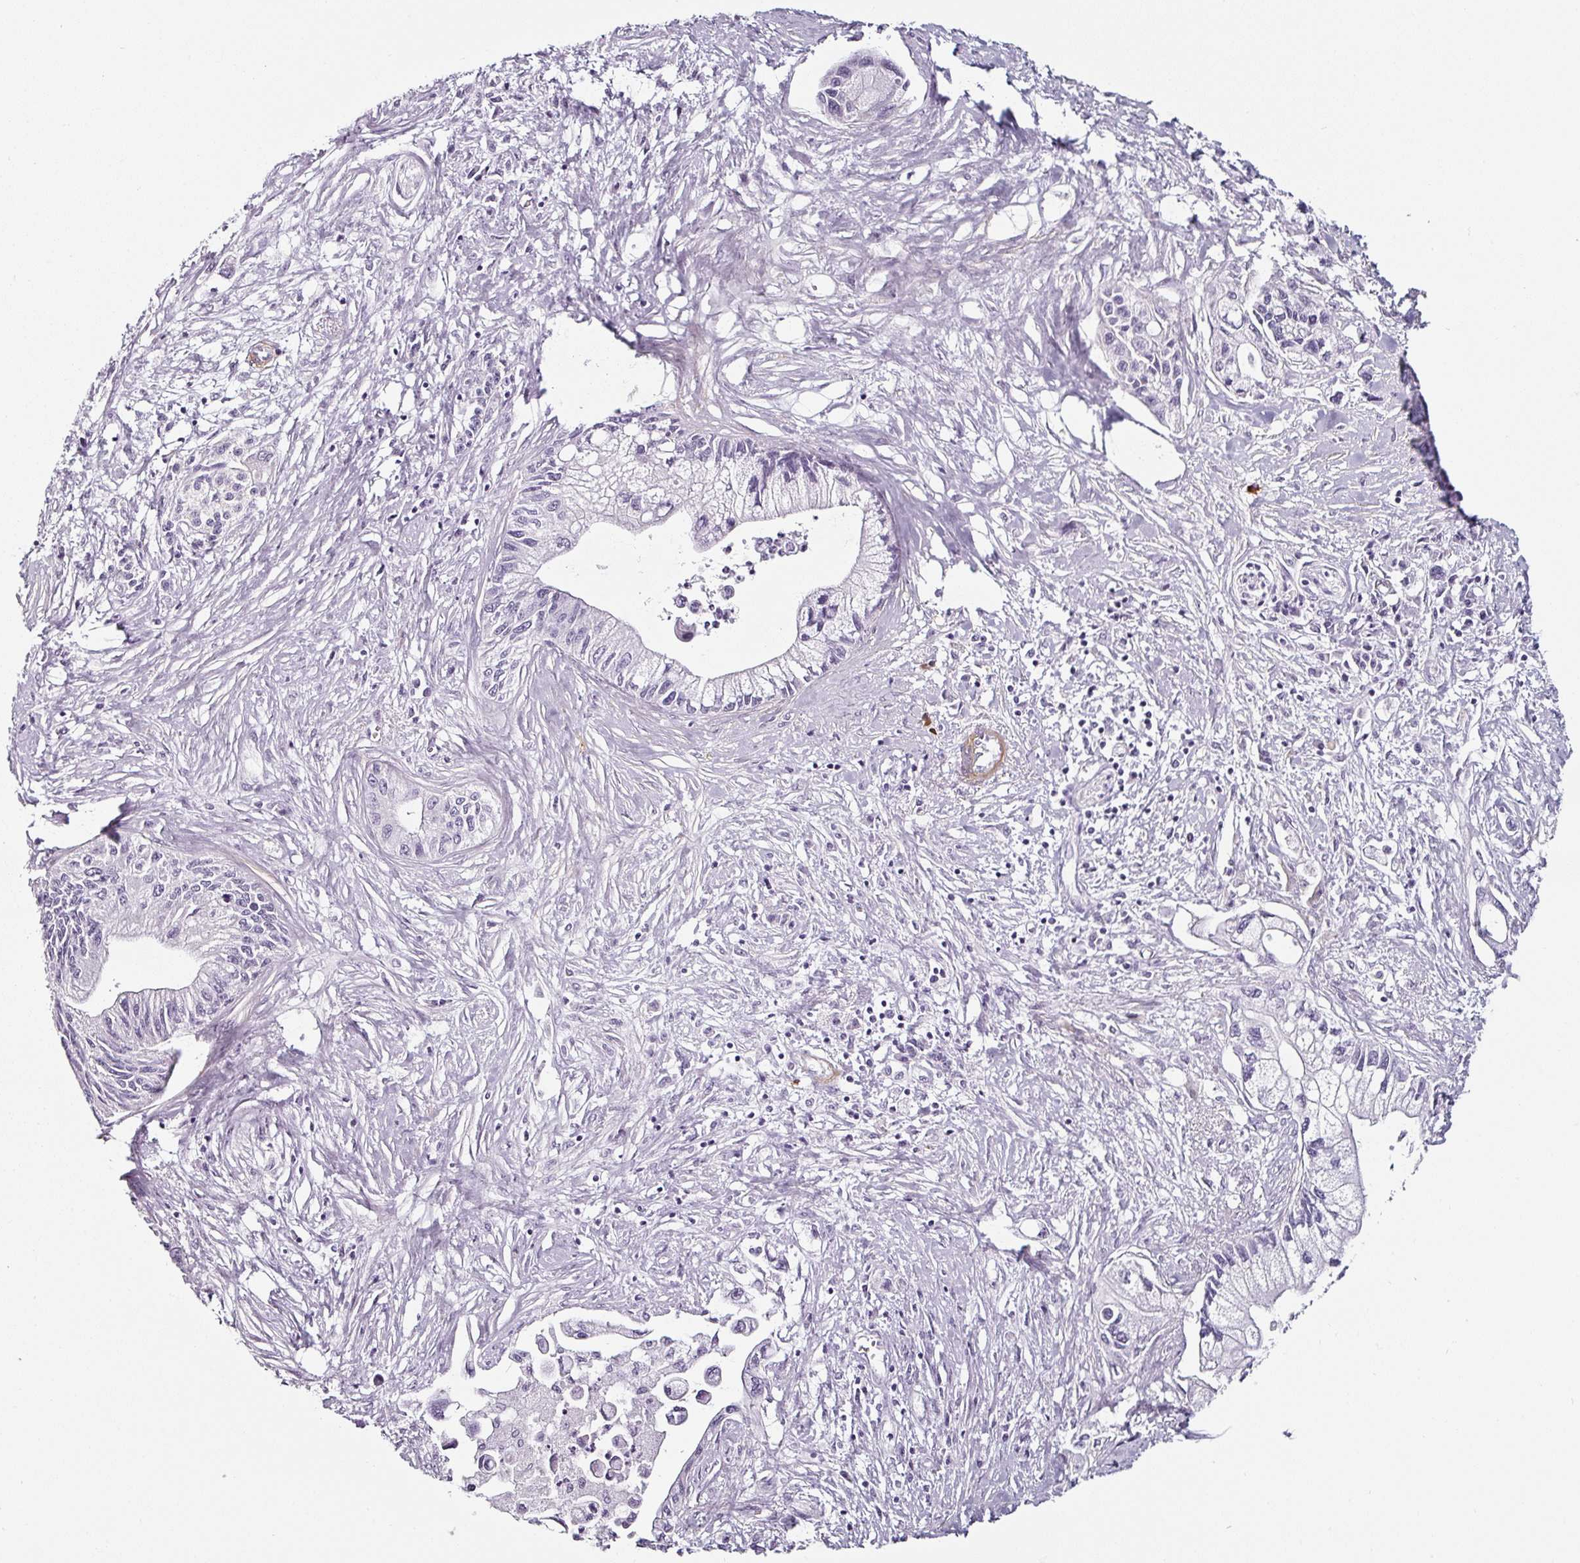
{"staining": {"intensity": "negative", "quantity": "none", "location": "none"}, "tissue": "pancreatic cancer", "cell_type": "Tumor cells", "image_type": "cancer", "snomed": [{"axis": "morphology", "description": "Adenocarcinoma, NOS"}, {"axis": "topography", "description": "Pancreas"}], "caption": "Tumor cells are negative for protein expression in human pancreatic cancer.", "gene": "CAP2", "patient": {"sex": "male", "age": 61}}